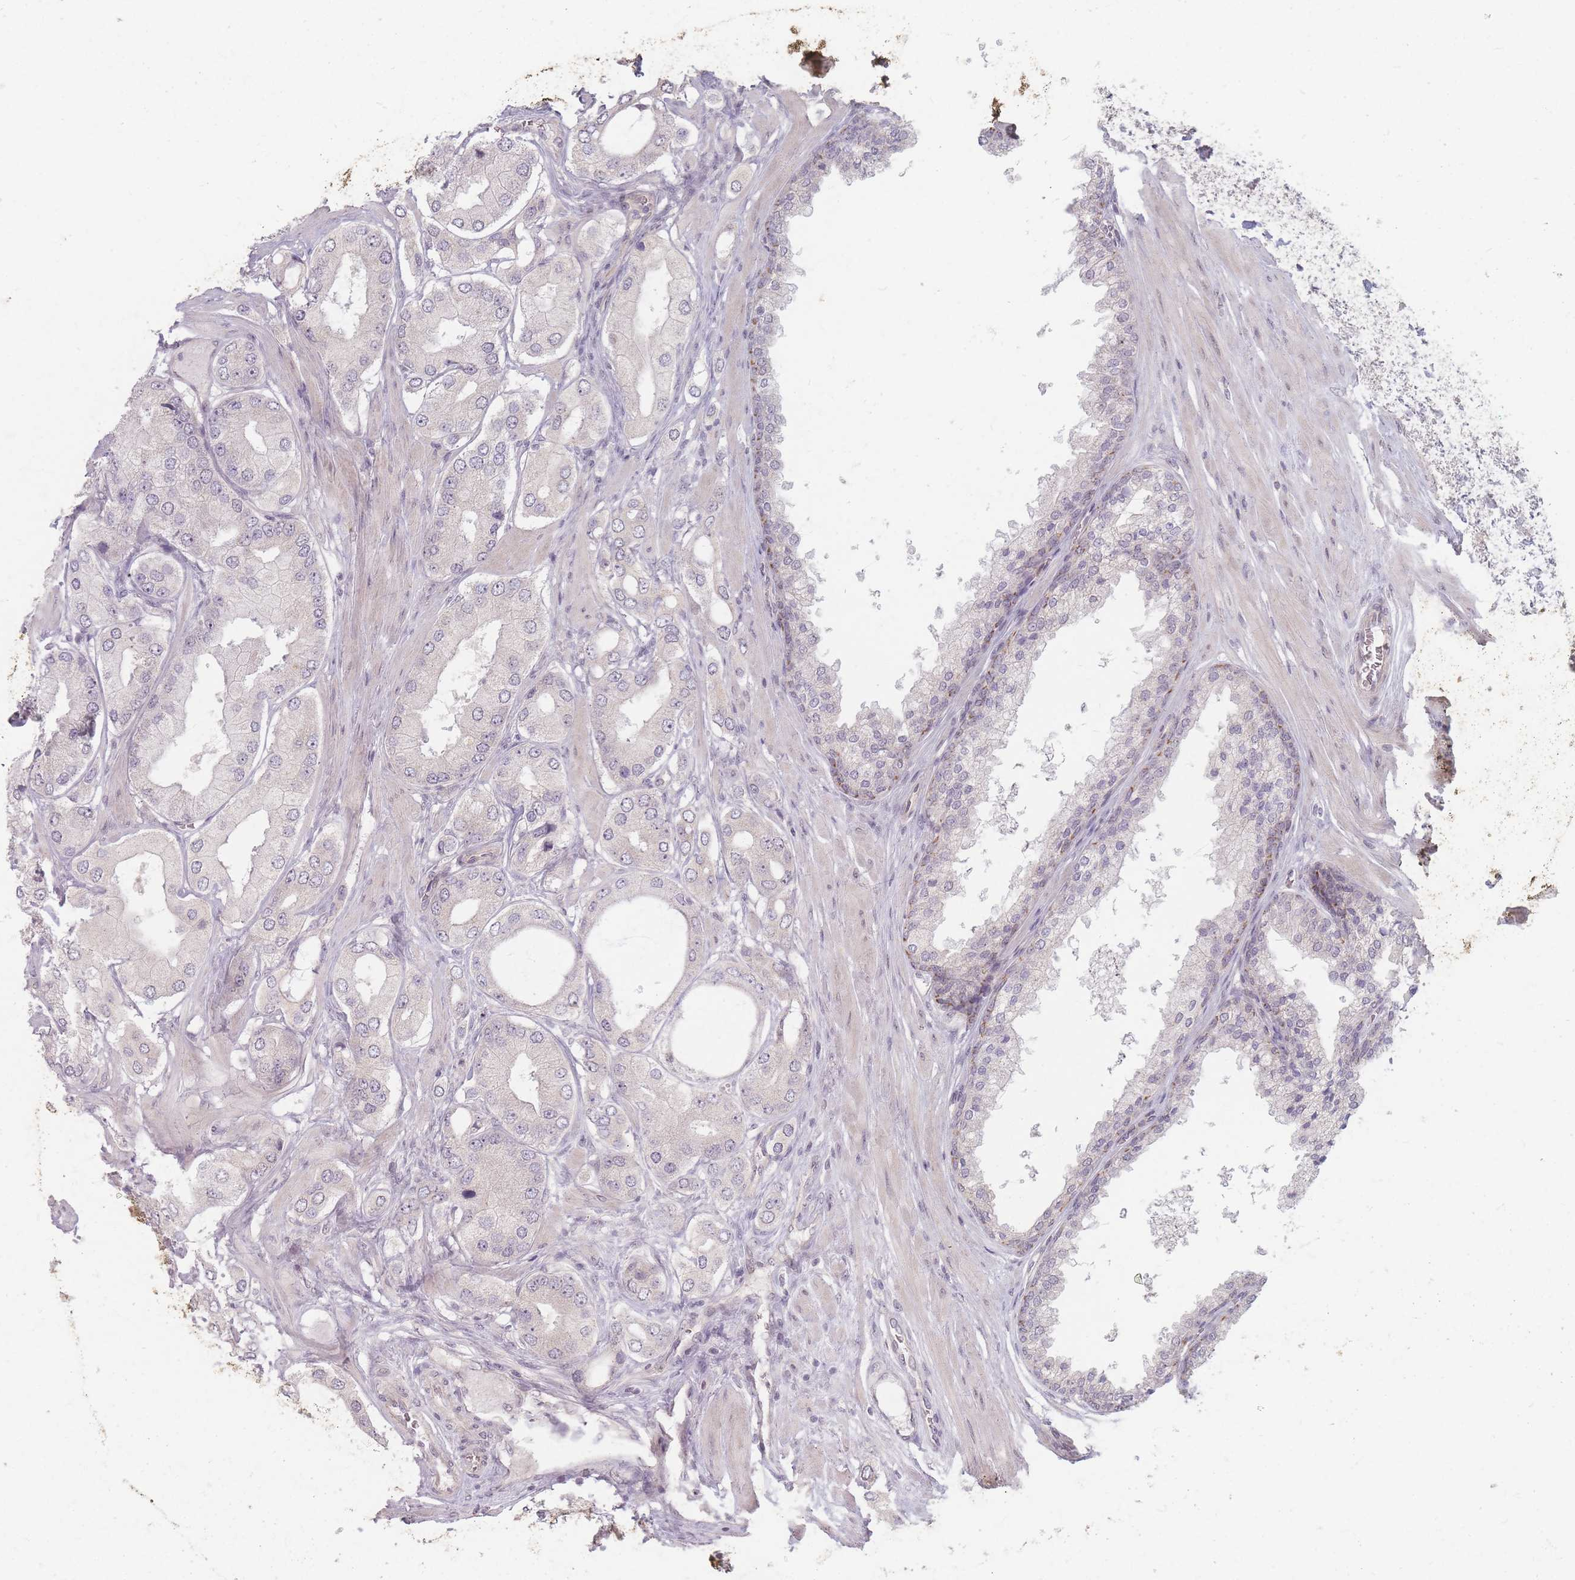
{"staining": {"intensity": "negative", "quantity": "none", "location": "none"}, "tissue": "prostate cancer", "cell_type": "Tumor cells", "image_type": "cancer", "snomed": [{"axis": "morphology", "description": "Adenocarcinoma, Low grade"}, {"axis": "topography", "description": "Prostate"}], "caption": "Tumor cells show no significant protein staining in prostate cancer (low-grade adenocarcinoma).", "gene": "GABRA6", "patient": {"sex": "male", "age": 42}}